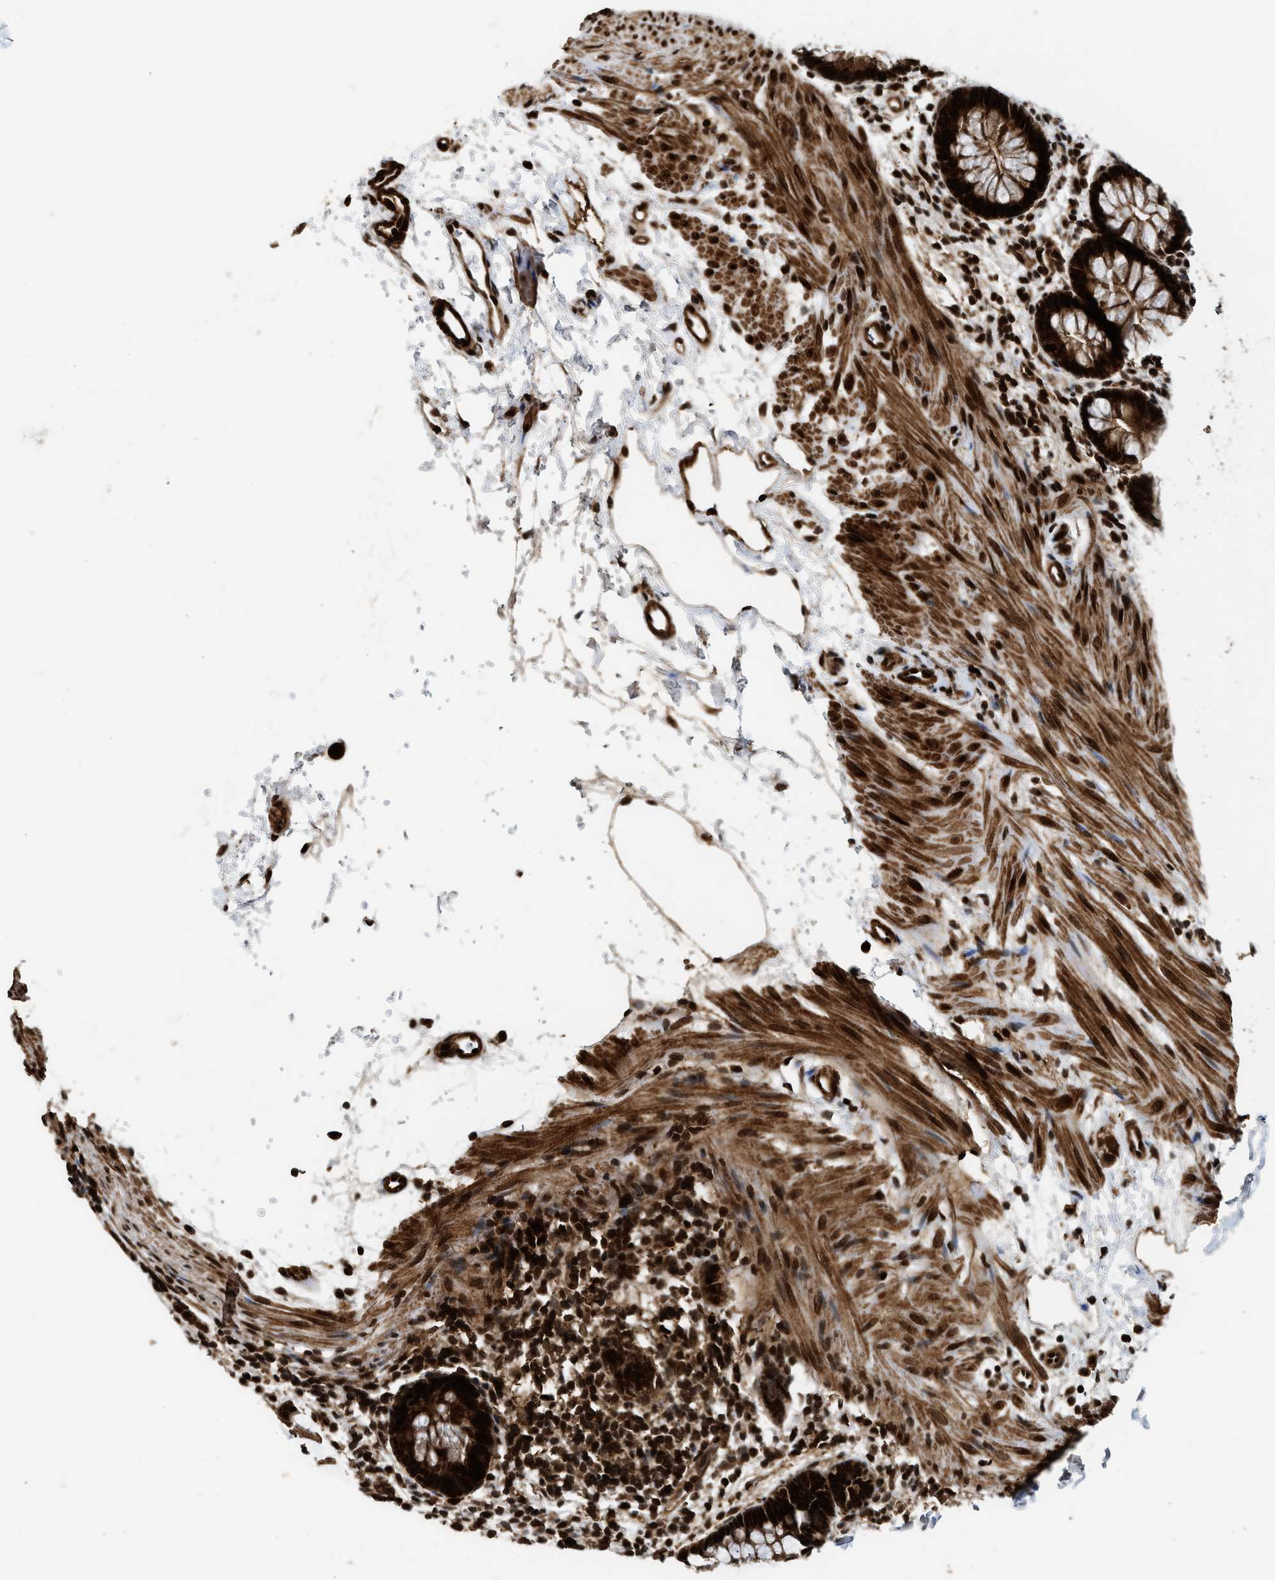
{"staining": {"intensity": "strong", "quantity": ">75%", "location": "cytoplasmic/membranous,nuclear"}, "tissue": "rectum", "cell_type": "Glandular cells", "image_type": "normal", "snomed": [{"axis": "morphology", "description": "Normal tissue, NOS"}, {"axis": "topography", "description": "Rectum"}], "caption": "A histopathology image of rectum stained for a protein shows strong cytoplasmic/membranous,nuclear brown staining in glandular cells.", "gene": "MDM2", "patient": {"sex": "female", "age": 24}}